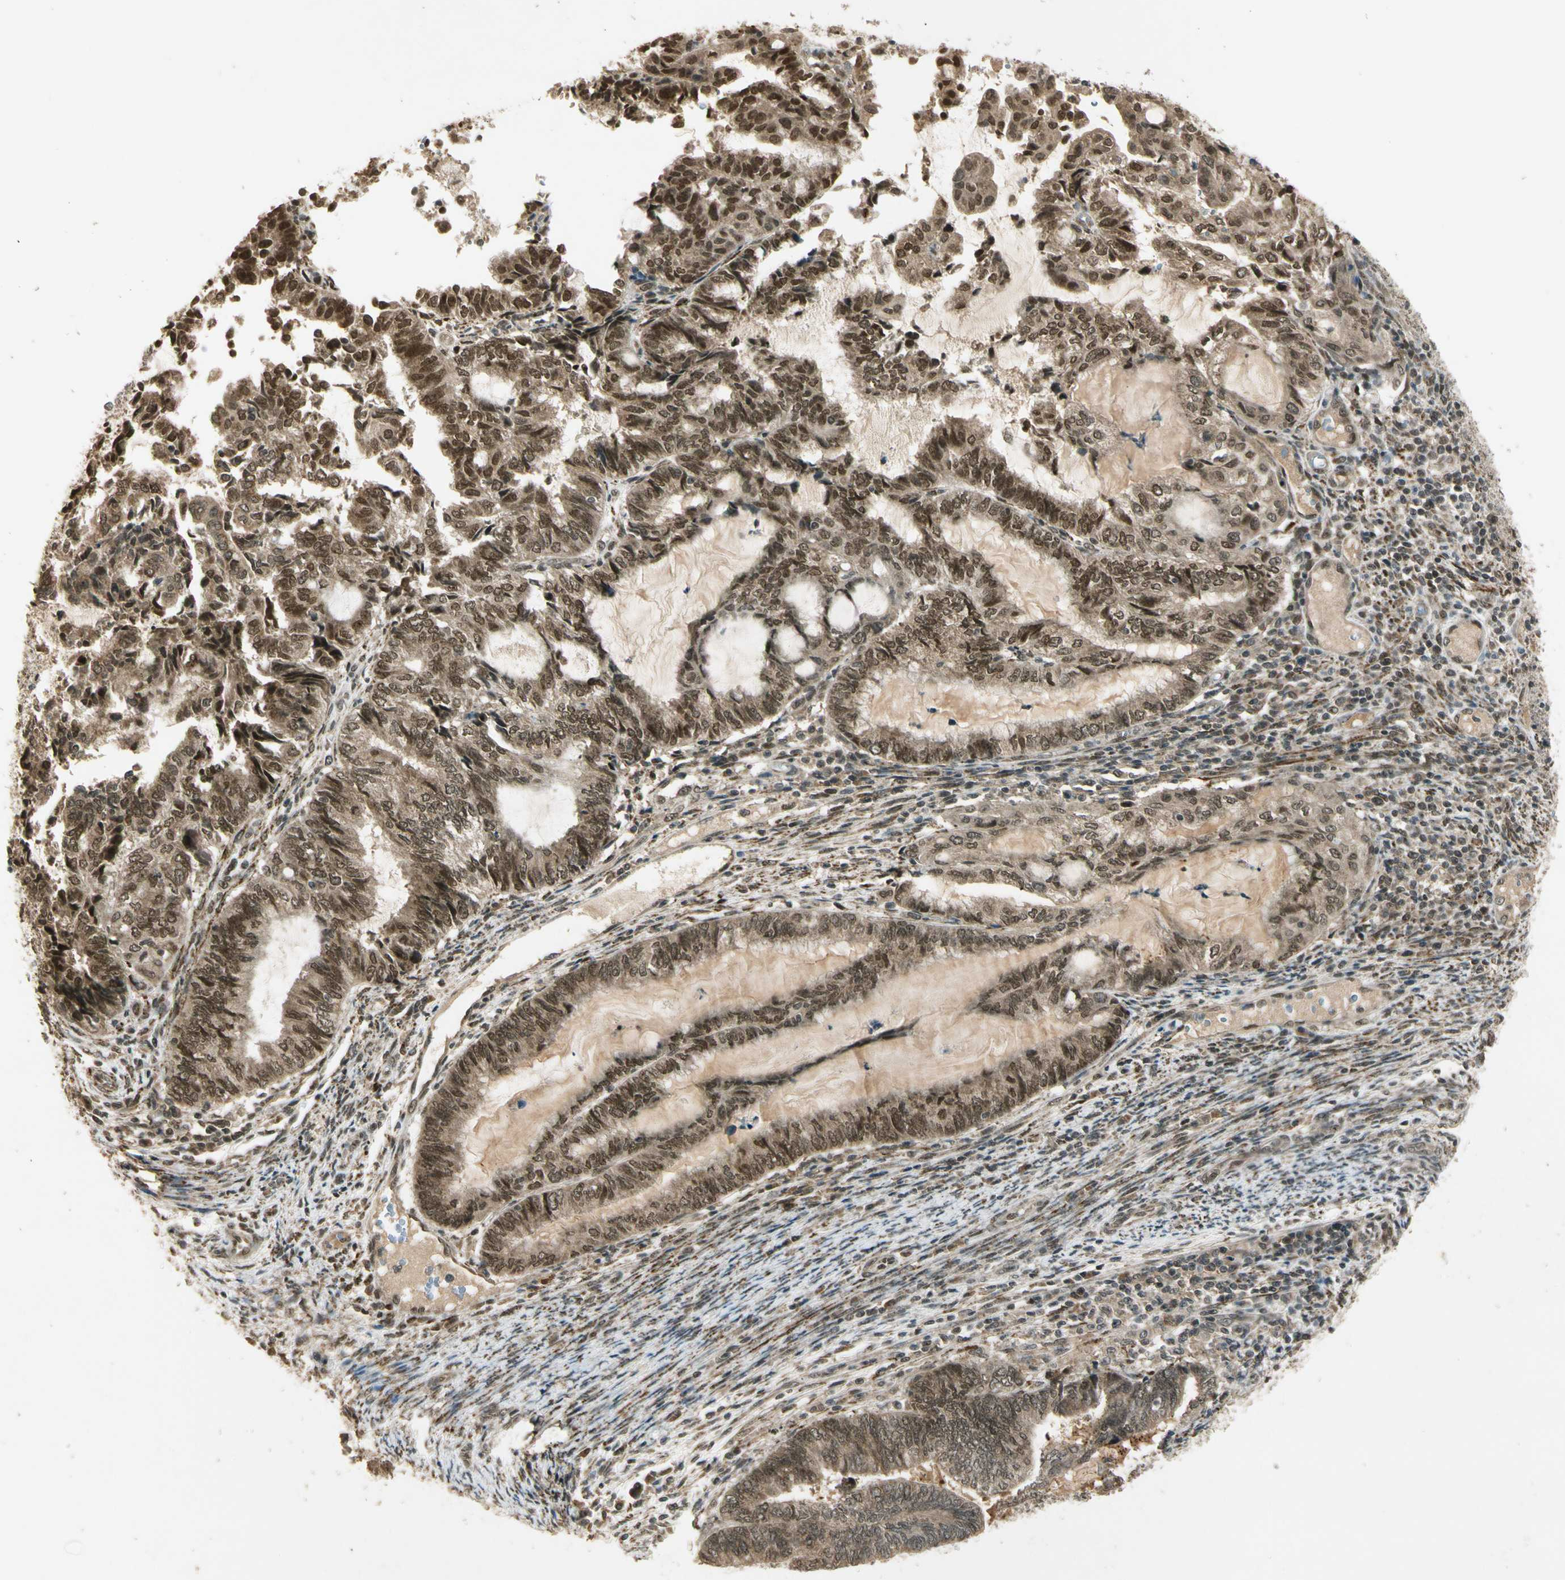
{"staining": {"intensity": "moderate", "quantity": ">75%", "location": "cytoplasmic/membranous,nuclear"}, "tissue": "endometrial cancer", "cell_type": "Tumor cells", "image_type": "cancer", "snomed": [{"axis": "morphology", "description": "Adenocarcinoma, NOS"}, {"axis": "topography", "description": "Uterus"}, {"axis": "topography", "description": "Endometrium"}], "caption": "About >75% of tumor cells in endometrial adenocarcinoma display moderate cytoplasmic/membranous and nuclear protein positivity as visualized by brown immunohistochemical staining.", "gene": "ZNF135", "patient": {"sex": "female", "age": 70}}